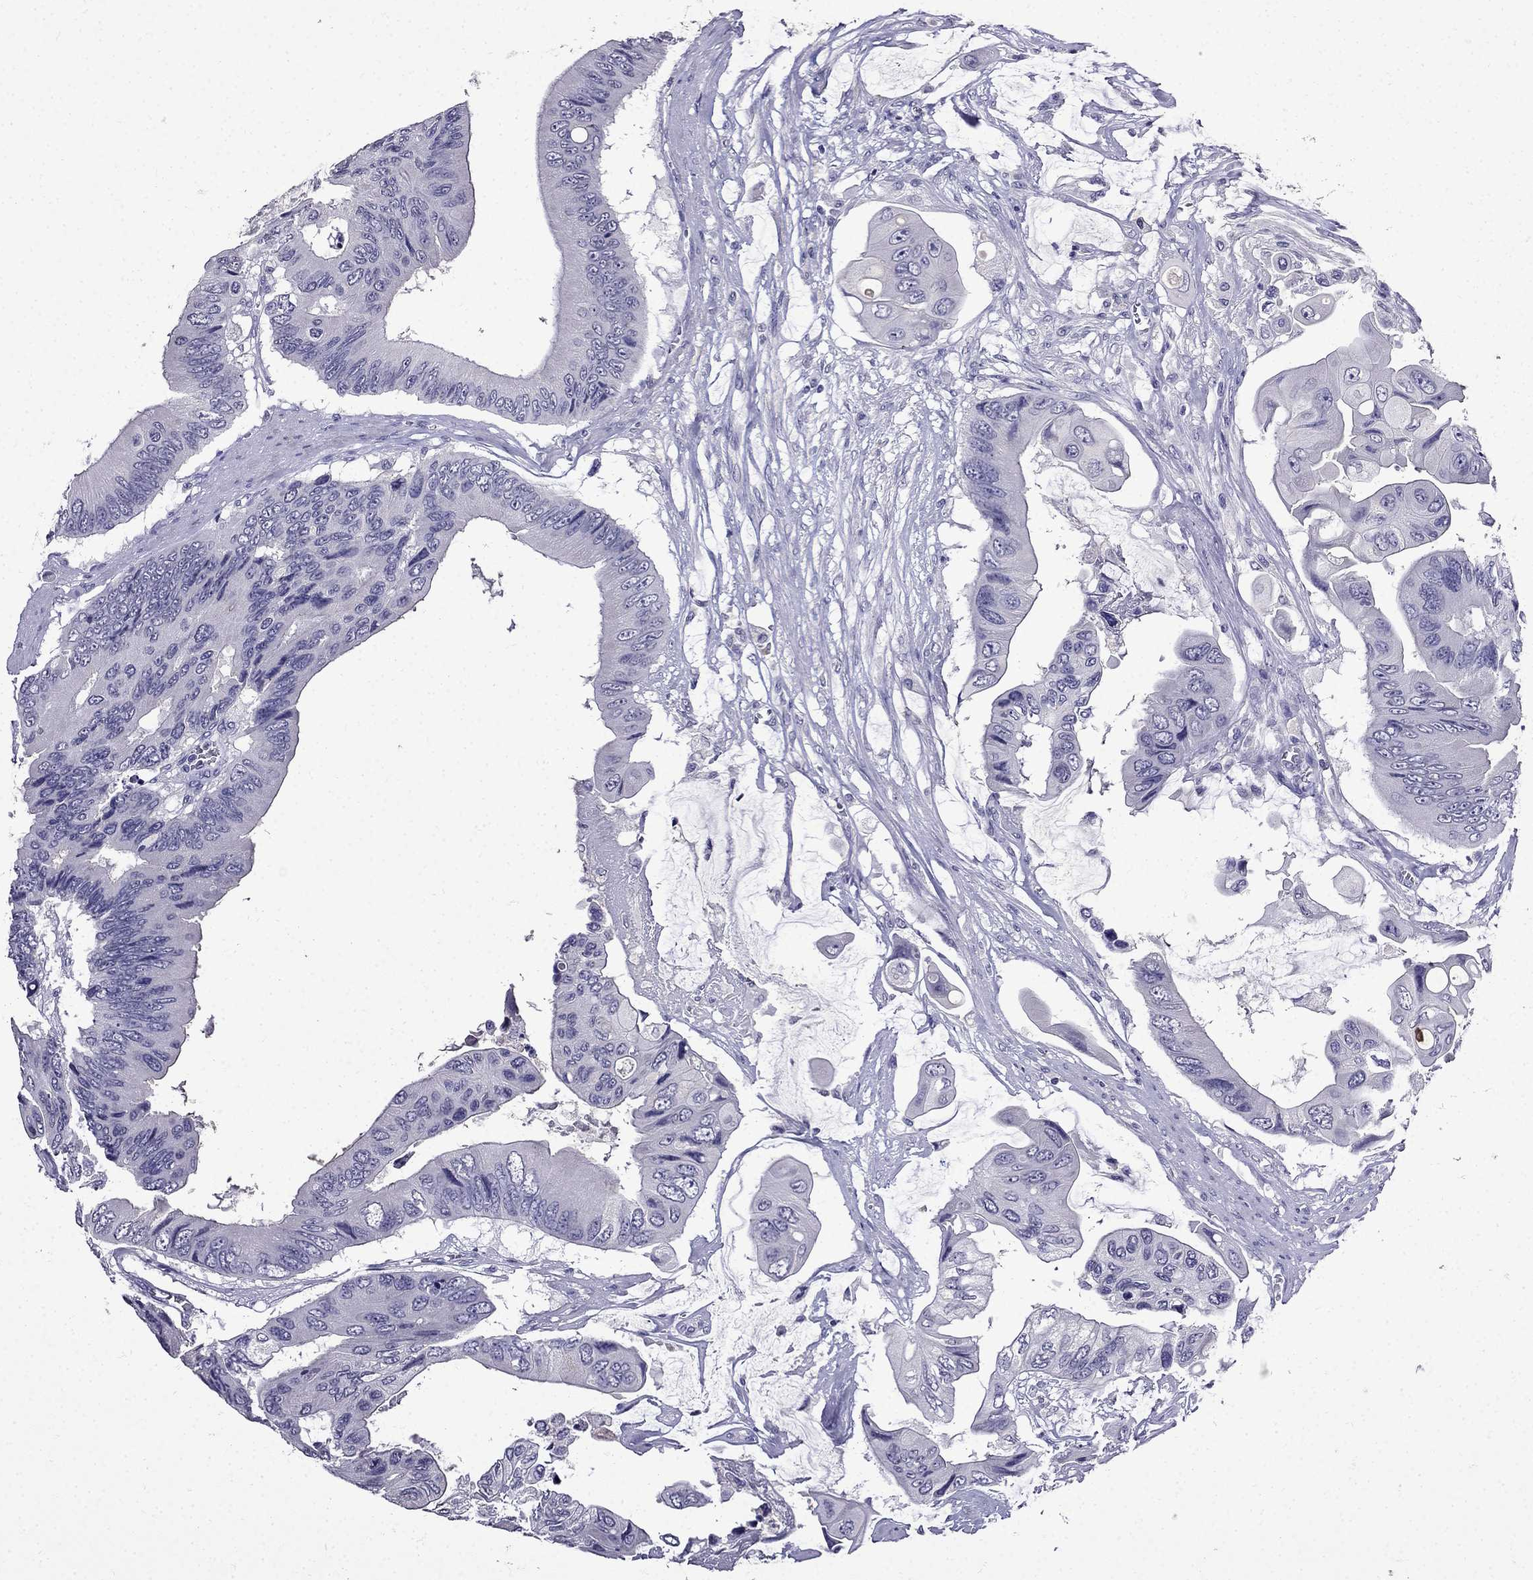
{"staining": {"intensity": "negative", "quantity": "none", "location": "none"}, "tissue": "colorectal cancer", "cell_type": "Tumor cells", "image_type": "cancer", "snomed": [{"axis": "morphology", "description": "Adenocarcinoma, NOS"}, {"axis": "topography", "description": "Rectum"}], "caption": "This is a image of IHC staining of colorectal cancer (adenocarcinoma), which shows no staining in tumor cells. Brightfield microscopy of IHC stained with DAB (3,3'-diaminobenzidine) (brown) and hematoxylin (blue), captured at high magnification.", "gene": "DNAH17", "patient": {"sex": "male", "age": 63}}